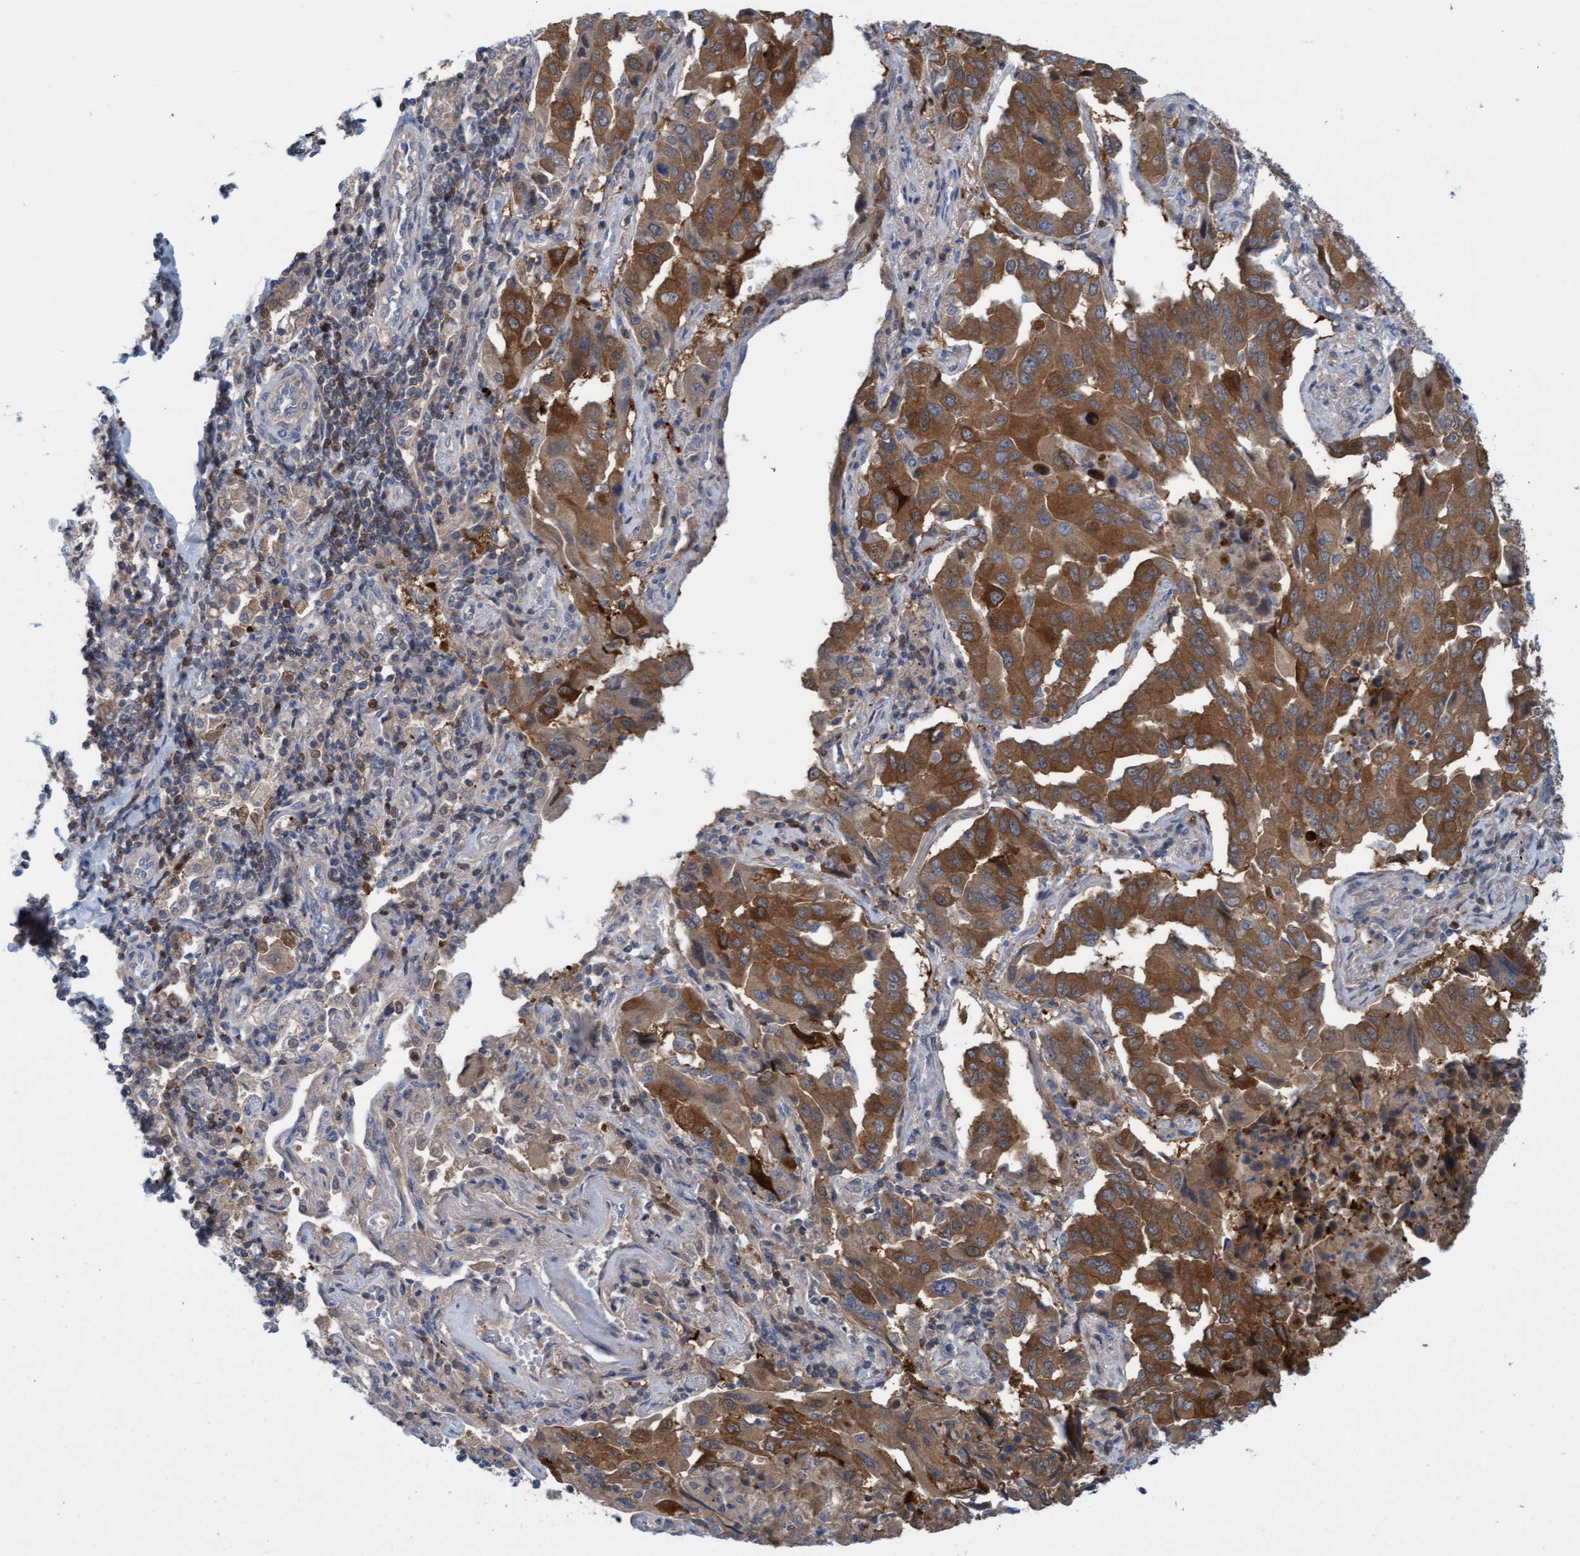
{"staining": {"intensity": "strong", "quantity": ">75%", "location": "cytoplasmic/membranous"}, "tissue": "lung cancer", "cell_type": "Tumor cells", "image_type": "cancer", "snomed": [{"axis": "morphology", "description": "Adenocarcinoma, NOS"}, {"axis": "topography", "description": "Lung"}], "caption": "Adenocarcinoma (lung) was stained to show a protein in brown. There is high levels of strong cytoplasmic/membranous positivity in approximately >75% of tumor cells. (DAB IHC with brightfield microscopy, high magnification).", "gene": "KLHL25", "patient": {"sex": "female", "age": 65}}